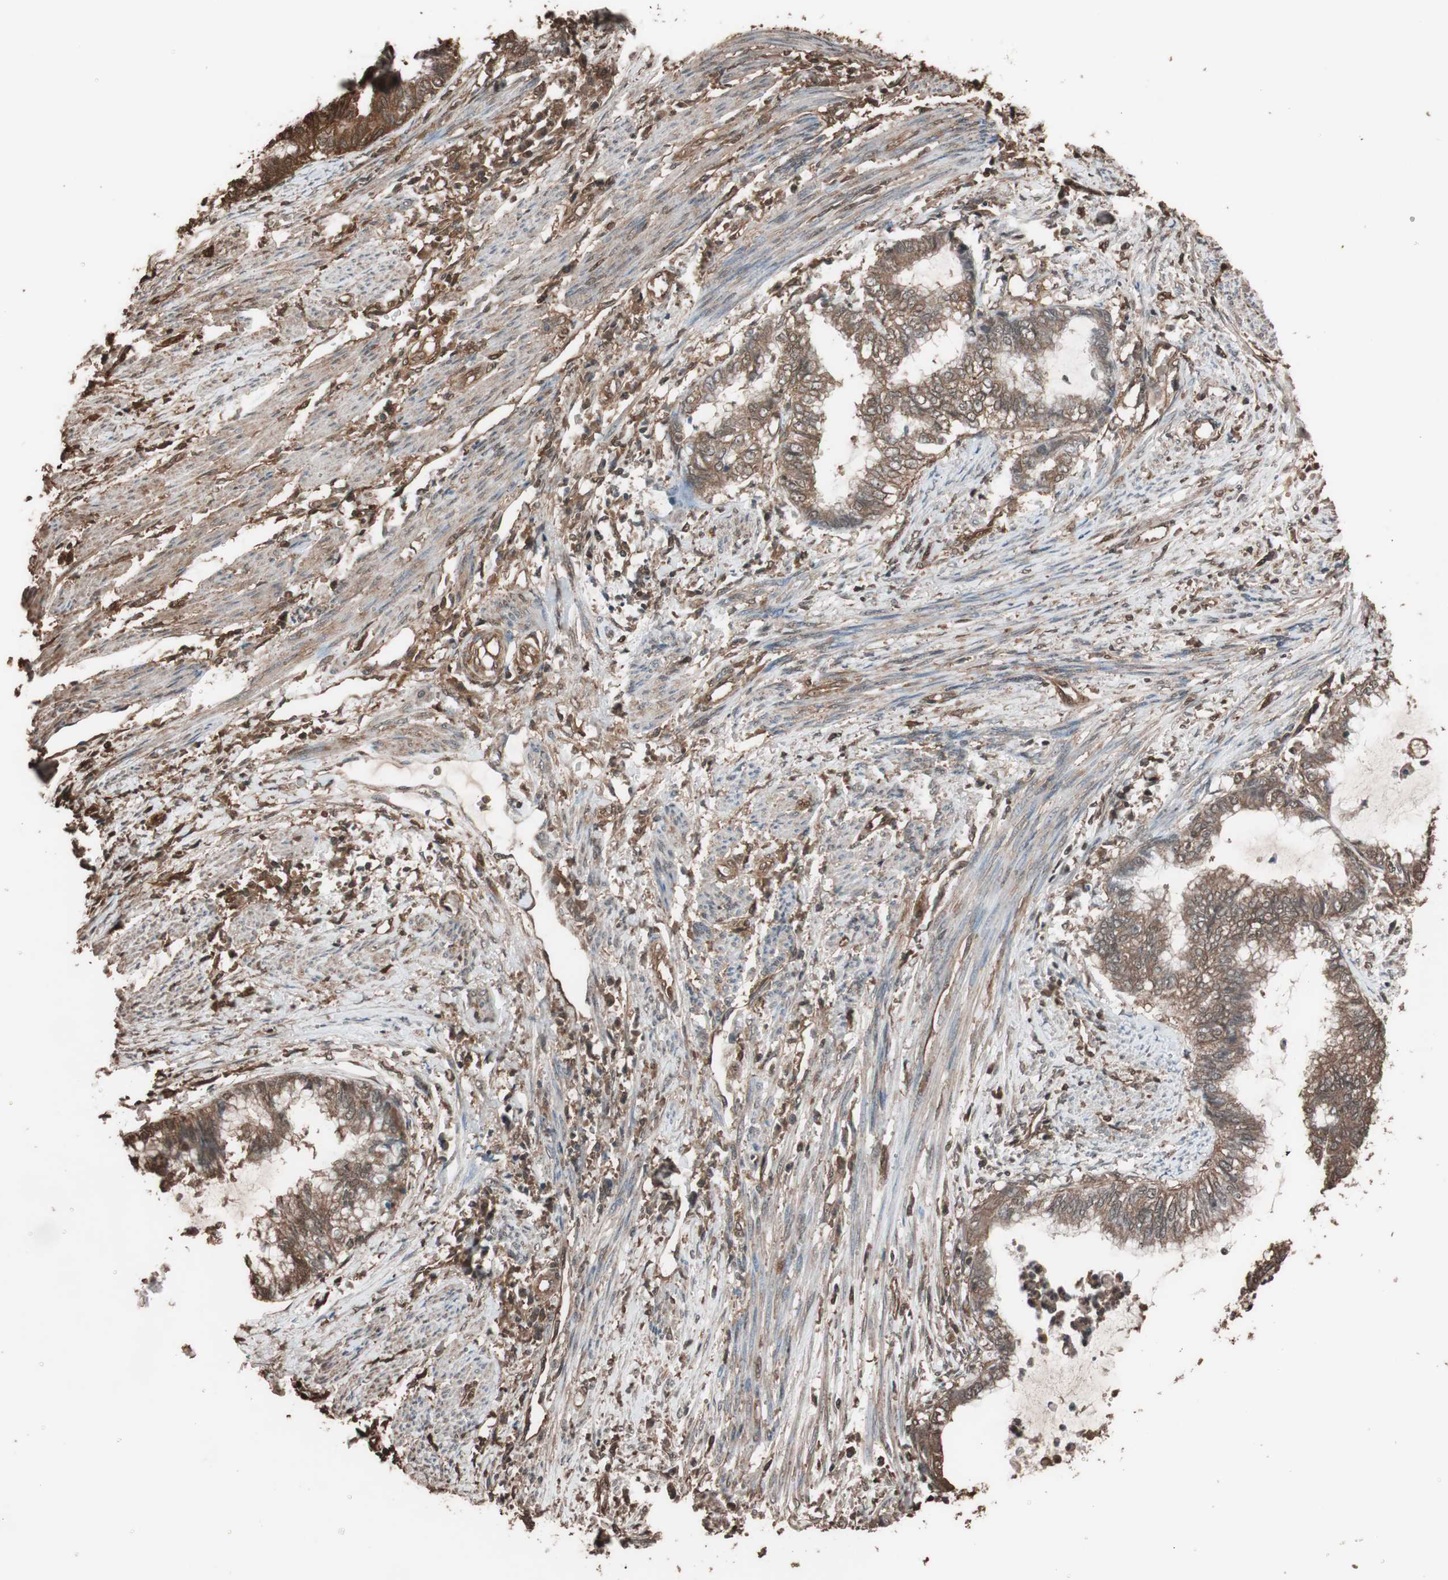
{"staining": {"intensity": "strong", "quantity": ">75%", "location": "cytoplasmic/membranous"}, "tissue": "endometrial cancer", "cell_type": "Tumor cells", "image_type": "cancer", "snomed": [{"axis": "morphology", "description": "Adenocarcinoma, NOS"}, {"axis": "topography", "description": "Endometrium"}], "caption": "There is high levels of strong cytoplasmic/membranous staining in tumor cells of endometrial cancer (adenocarcinoma), as demonstrated by immunohistochemical staining (brown color).", "gene": "CALM2", "patient": {"sex": "female", "age": 79}}